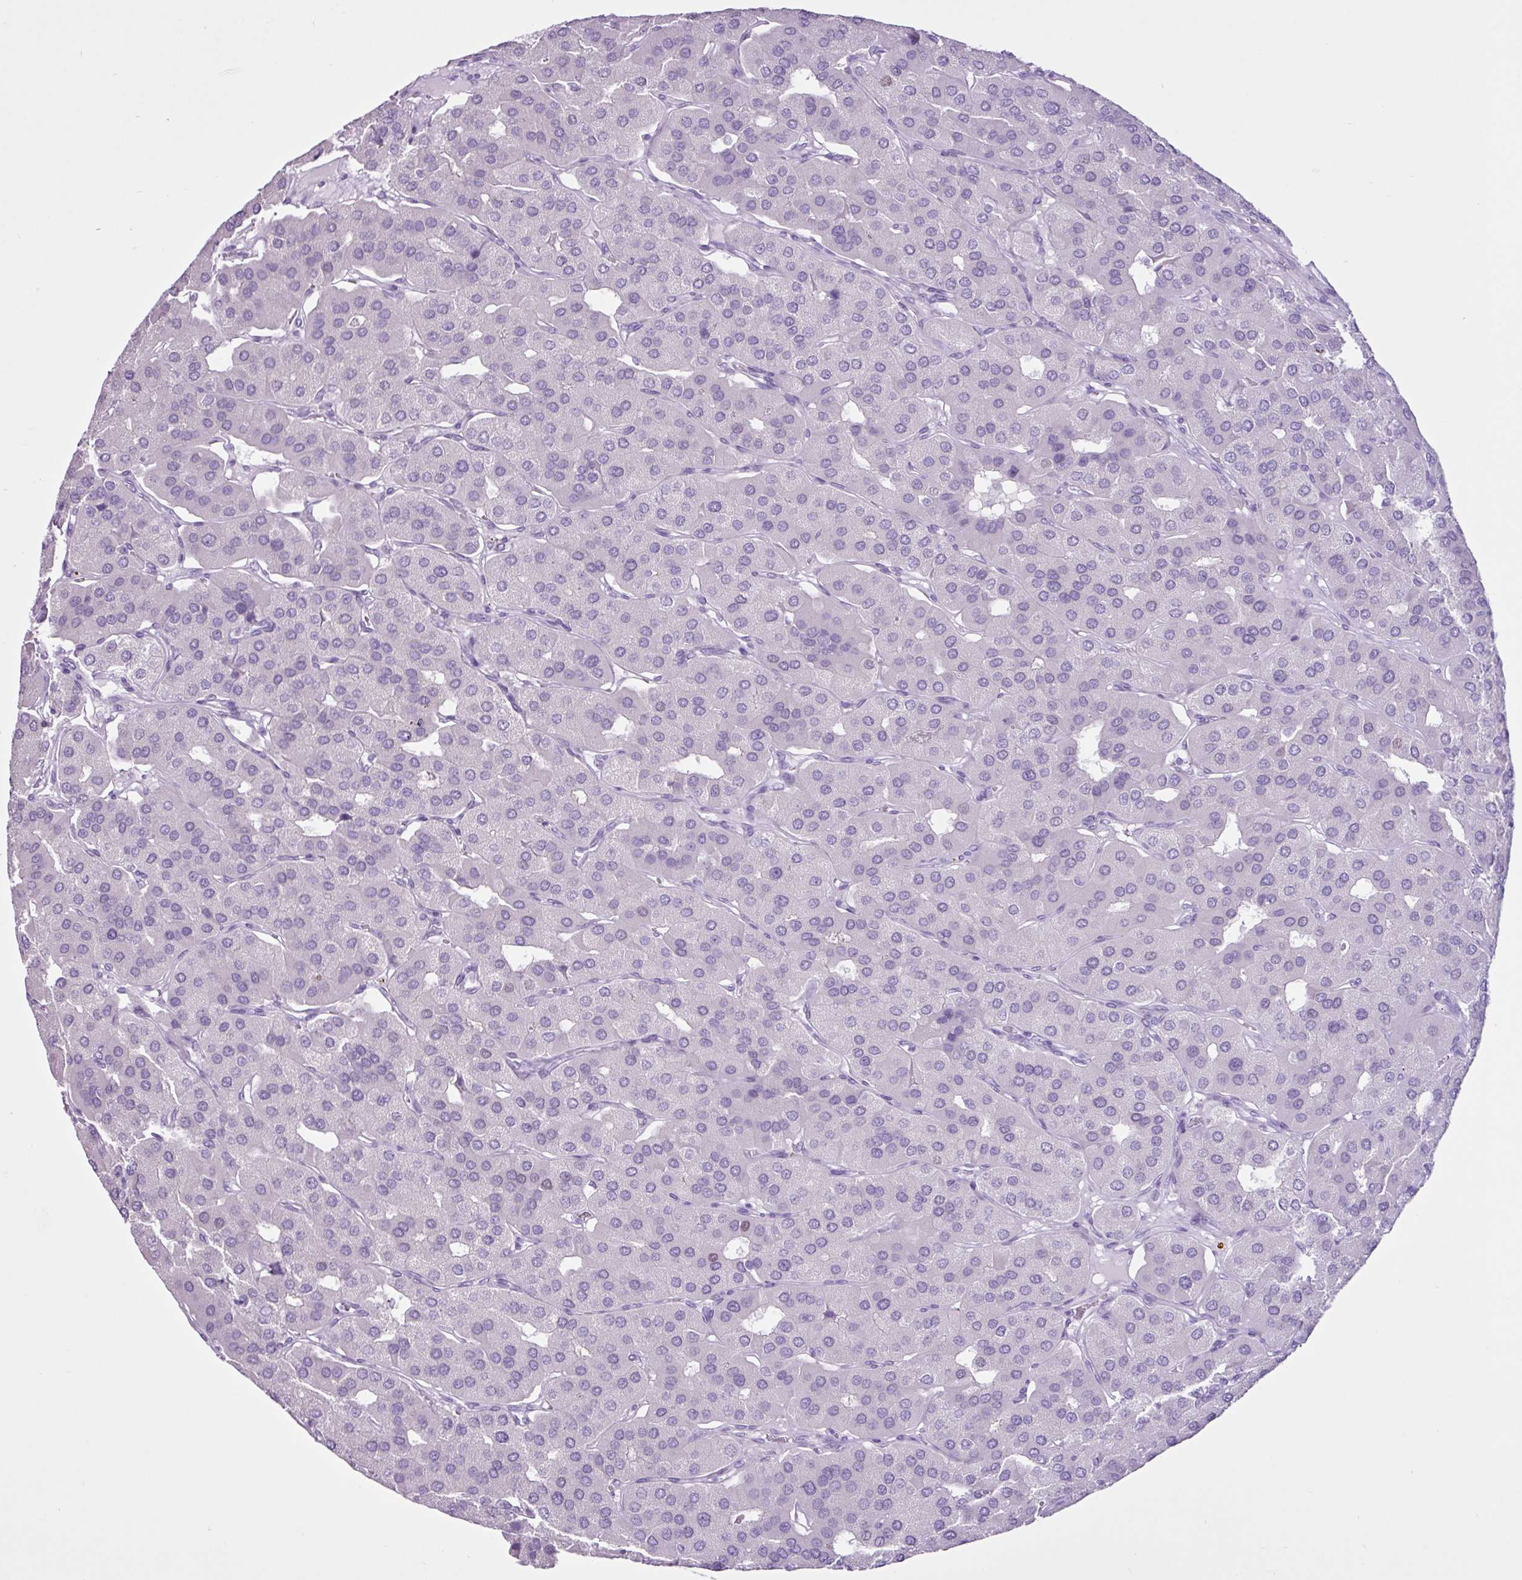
{"staining": {"intensity": "negative", "quantity": "none", "location": "none"}, "tissue": "parathyroid gland", "cell_type": "Glandular cells", "image_type": "normal", "snomed": [{"axis": "morphology", "description": "Normal tissue, NOS"}, {"axis": "morphology", "description": "Adenoma, NOS"}, {"axis": "topography", "description": "Parathyroid gland"}], "caption": "Protein analysis of normal parathyroid gland displays no significant positivity in glandular cells.", "gene": "PGR", "patient": {"sex": "female", "age": 86}}